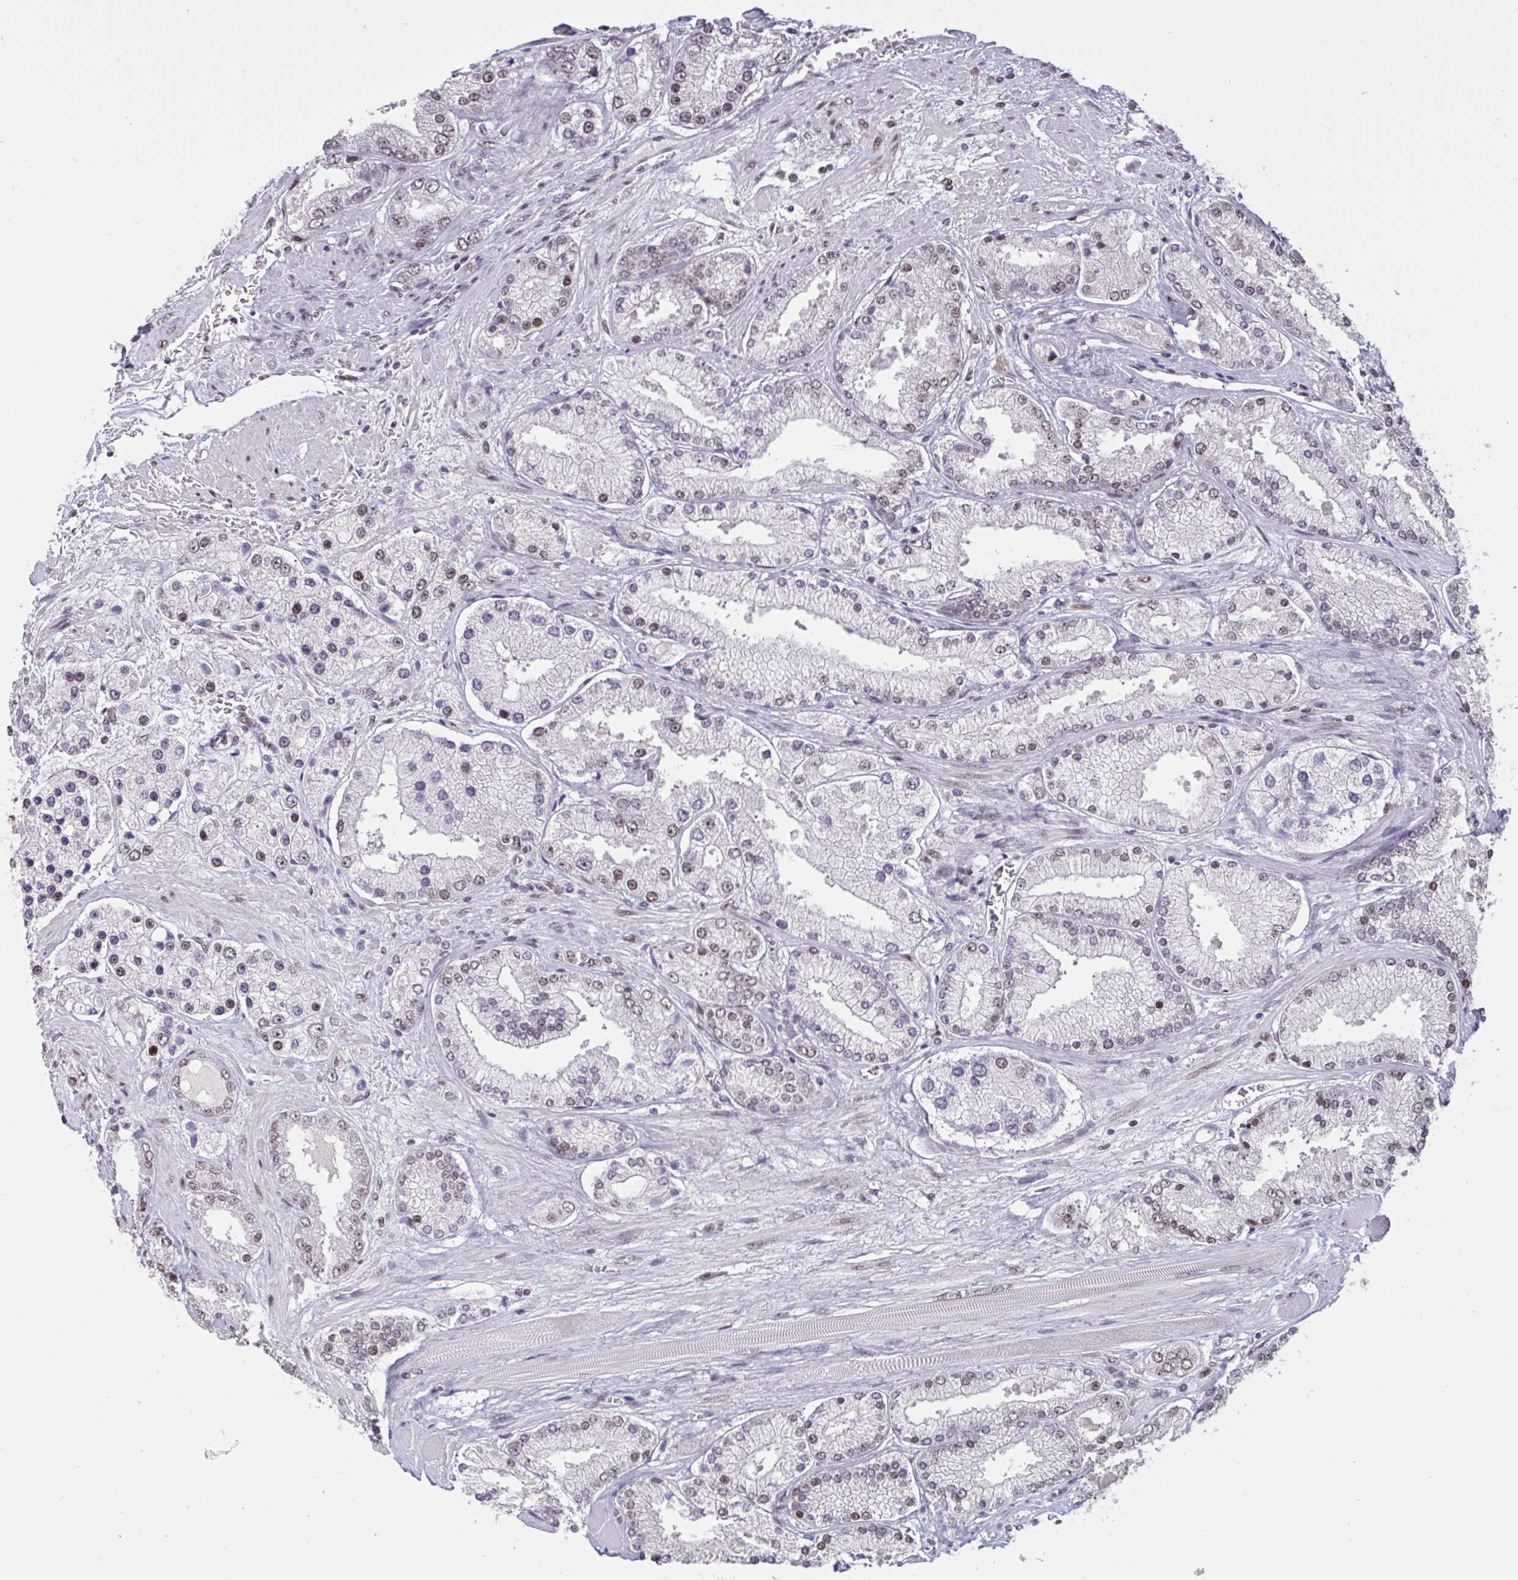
{"staining": {"intensity": "moderate", "quantity": "<25%", "location": "nuclear"}, "tissue": "prostate cancer", "cell_type": "Tumor cells", "image_type": "cancer", "snomed": [{"axis": "morphology", "description": "Adenocarcinoma, High grade"}, {"axis": "topography", "description": "Prostate"}], "caption": "Brown immunohistochemical staining in high-grade adenocarcinoma (prostate) demonstrates moderate nuclear positivity in about <25% of tumor cells.", "gene": "CBFA2T2", "patient": {"sex": "male", "age": 67}}